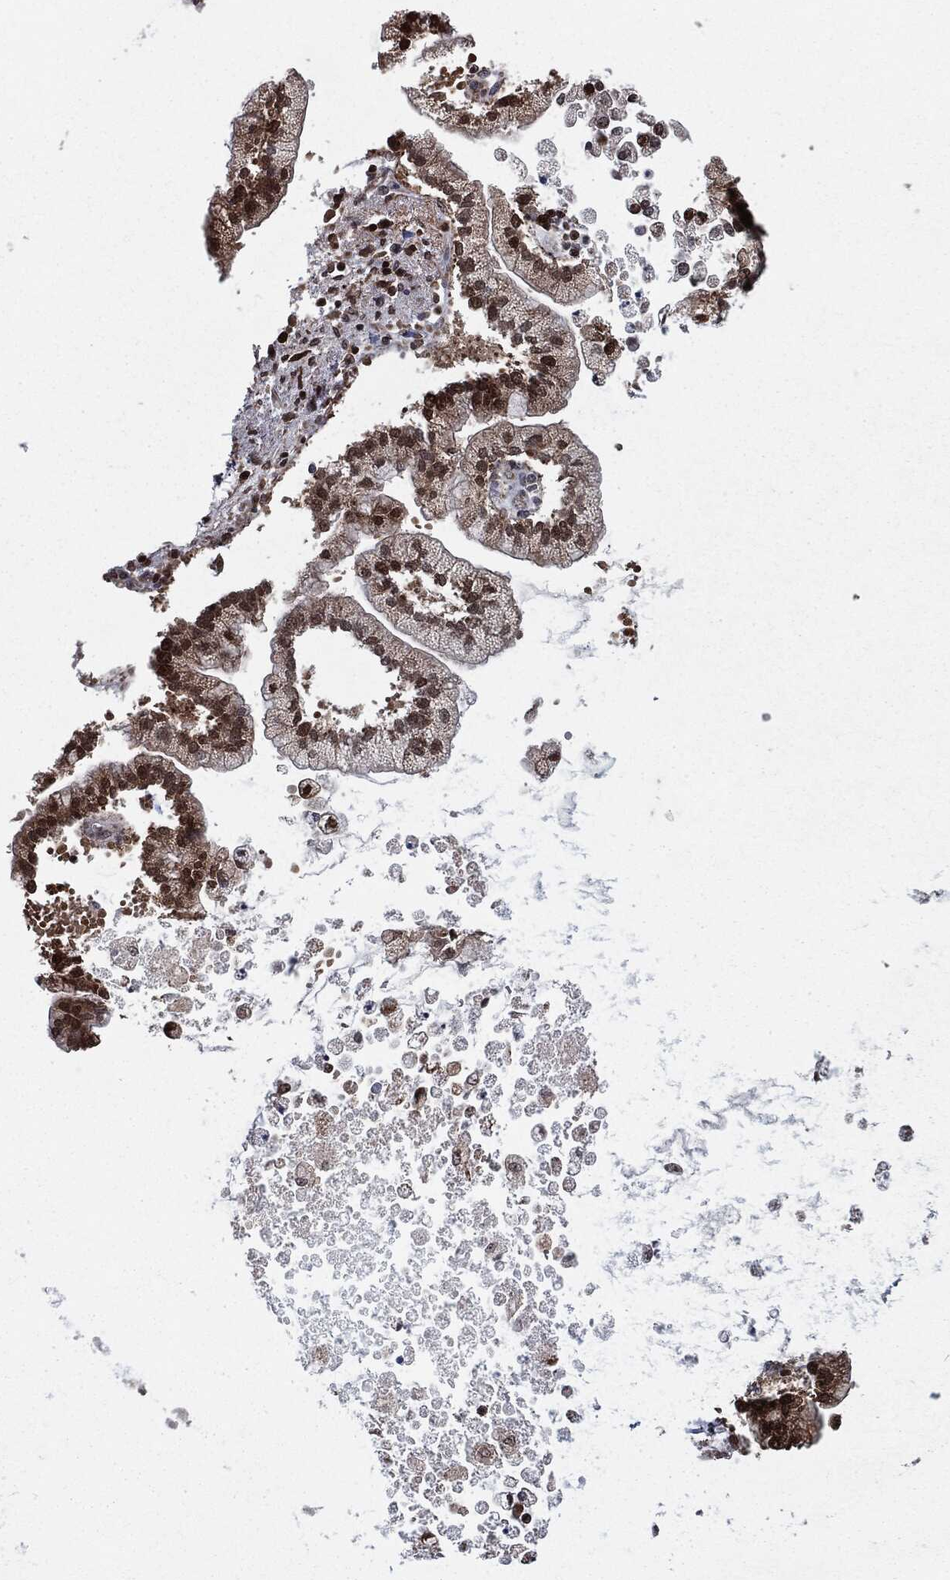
{"staining": {"intensity": "strong", "quantity": ">75%", "location": "cytoplasmic/membranous,nuclear"}, "tissue": "liver cancer", "cell_type": "Tumor cells", "image_type": "cancer", "snomed": [{"axis": "morphology", "description": "Cholangiocarcinoma"}, {"axis": "topography", "description": "Liver"}], "caption": "High-magnification brightfield microscopy of liver cancer (cholangiocarcinoma) stained with DAB (3,3'-diaminobenzidine) (brown) and counterstained with hematoxylin (blue). tumor cells exhibit strong cytoplasmic/membranous and nuclear positivity is identified in about>75% of cells.", "gene": "CHCHD2", "patient": {"sex": "male", "age": 50}}